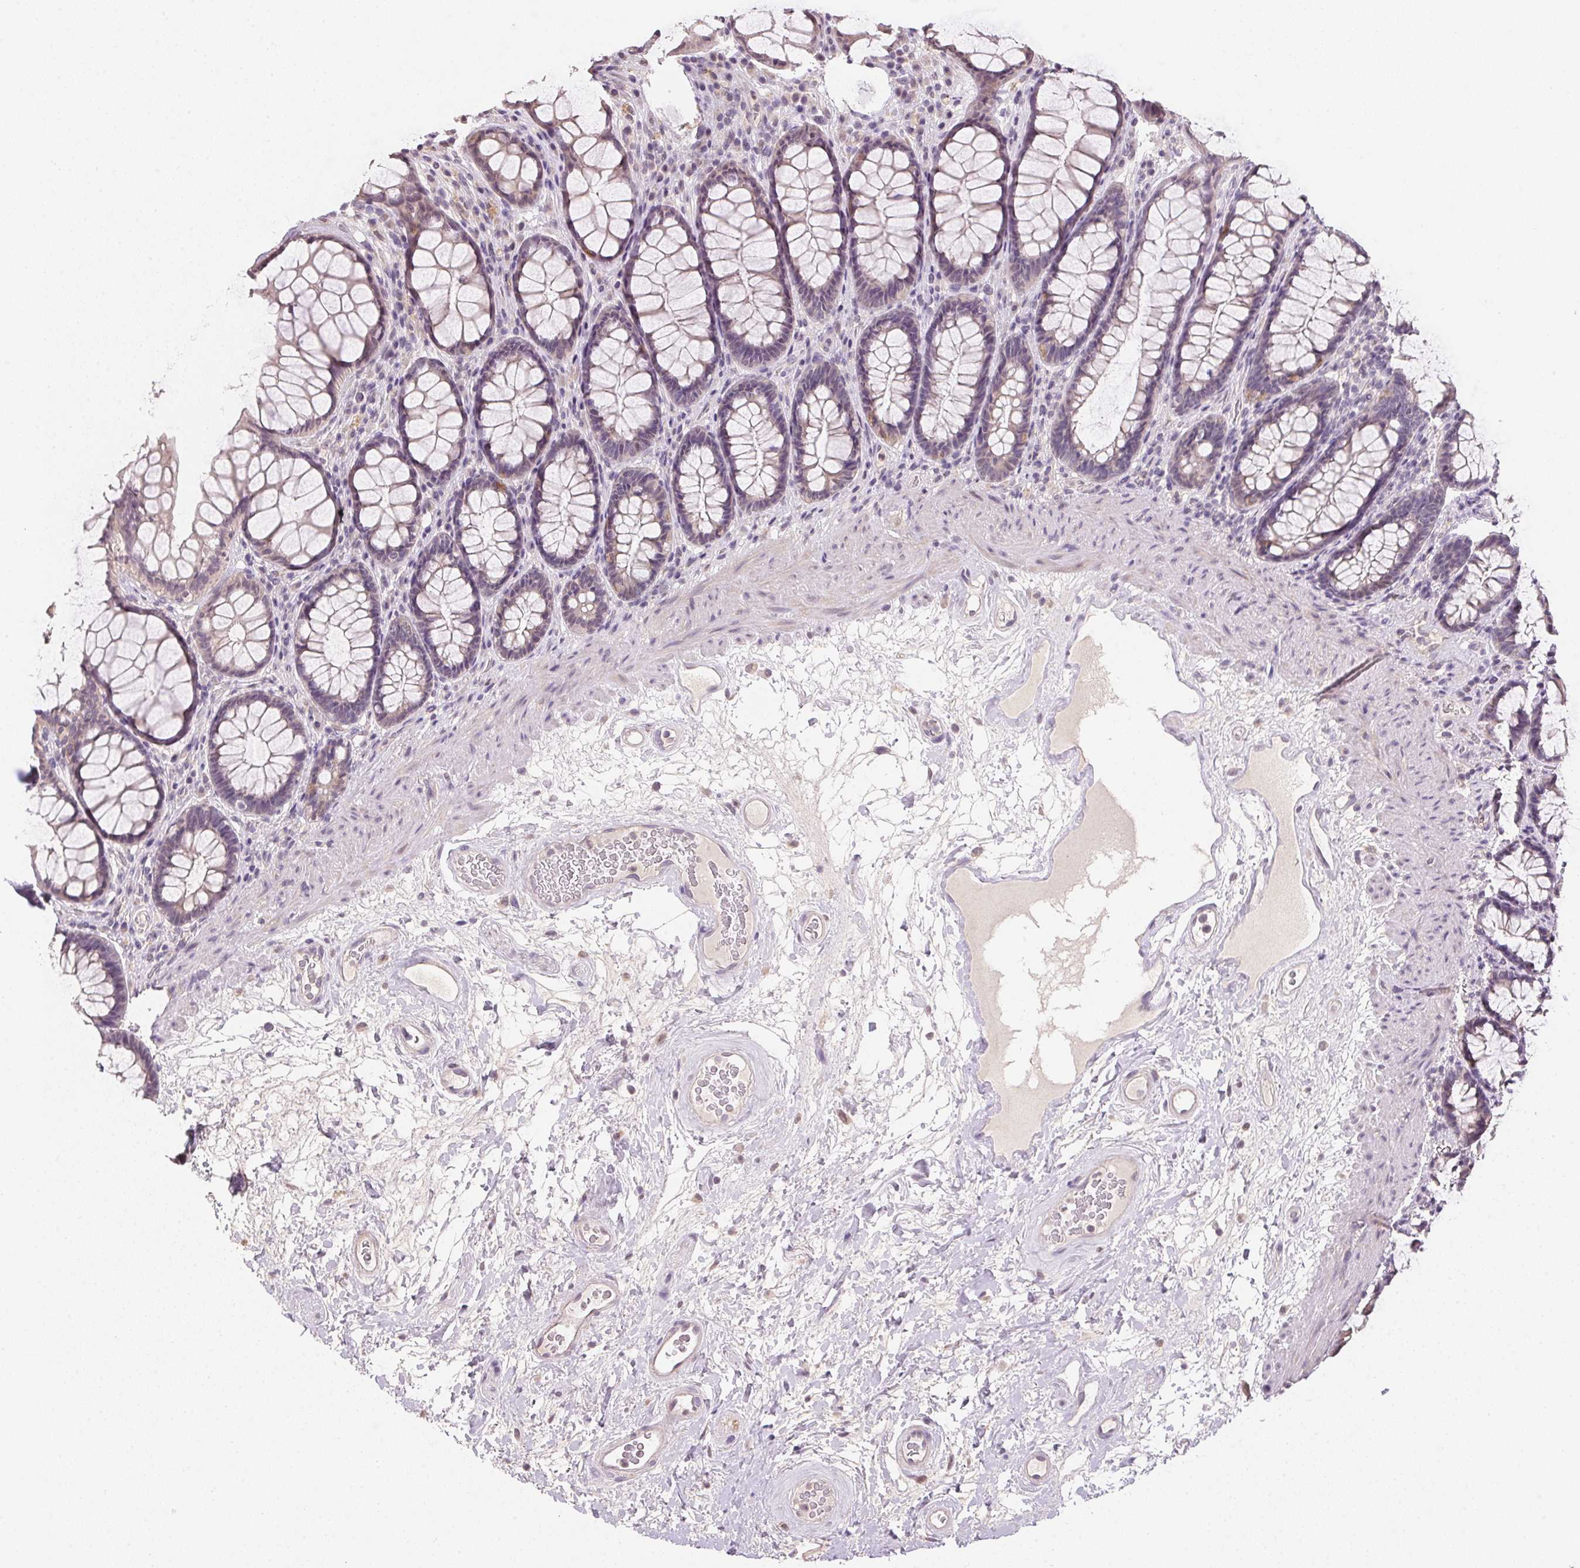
{"staining": {"intensity": "weak", "quantity": "25%-75%", "location": "cytoplasmic/membranous"}, "tissue": "rectum", "cell_type": "Glandular cells", "image_type": "normal", "snomed": [{"axis": "morphology", "description": "Normal tissue, NOS"}, {"axis": "topography", "description": "Rectum"}], "caption": "Glandular cells exhibit low levels of weak cytoplasmic/membranous expression in about 25%-75% of cells in unremarkable rectum.", "gene": "ALDH8A1", "patient": {"sex": "male", "age": 72}}